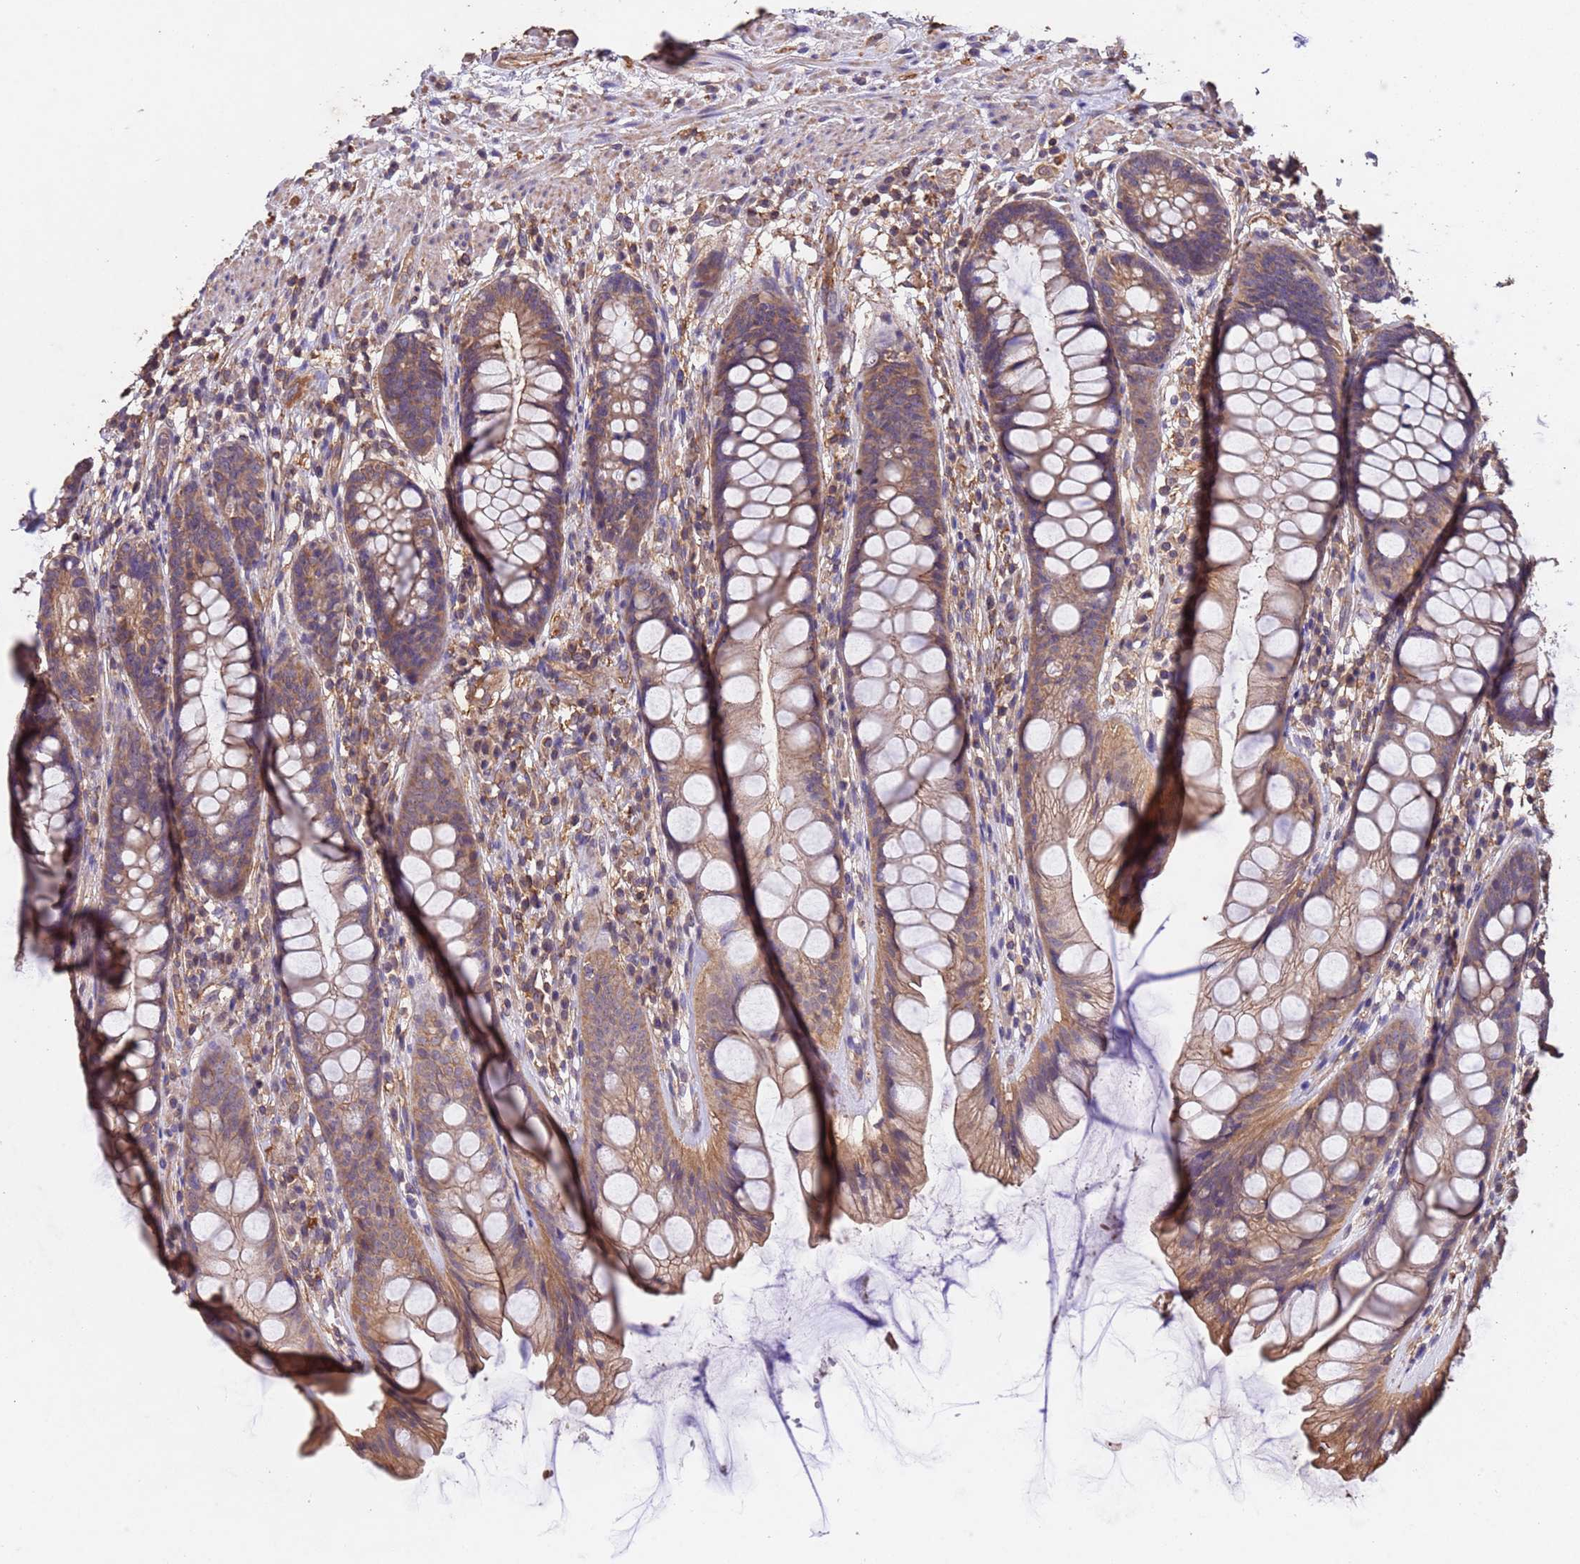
{"staining": {"intensity": "moderate", "quantity": ">75%", "location": "cytoplasmic/membranous"}, "tissue": "rectum", "cell_type": "Glandular cells", "image_type": "normal", "snomed": [{"axis": "morphology", "description": "Normal tissue, NOS"}, {"axis": "topography", "description": "Rectum"}], "caption": "Protein expression by immunohistochemistry (IHC) reveals moderate cytoplasmic/membranous staining in approximately >75% of glandular cells in benign rectum.", "gene": "MTX3", "patient": {"sex": "male", "age": 74}}